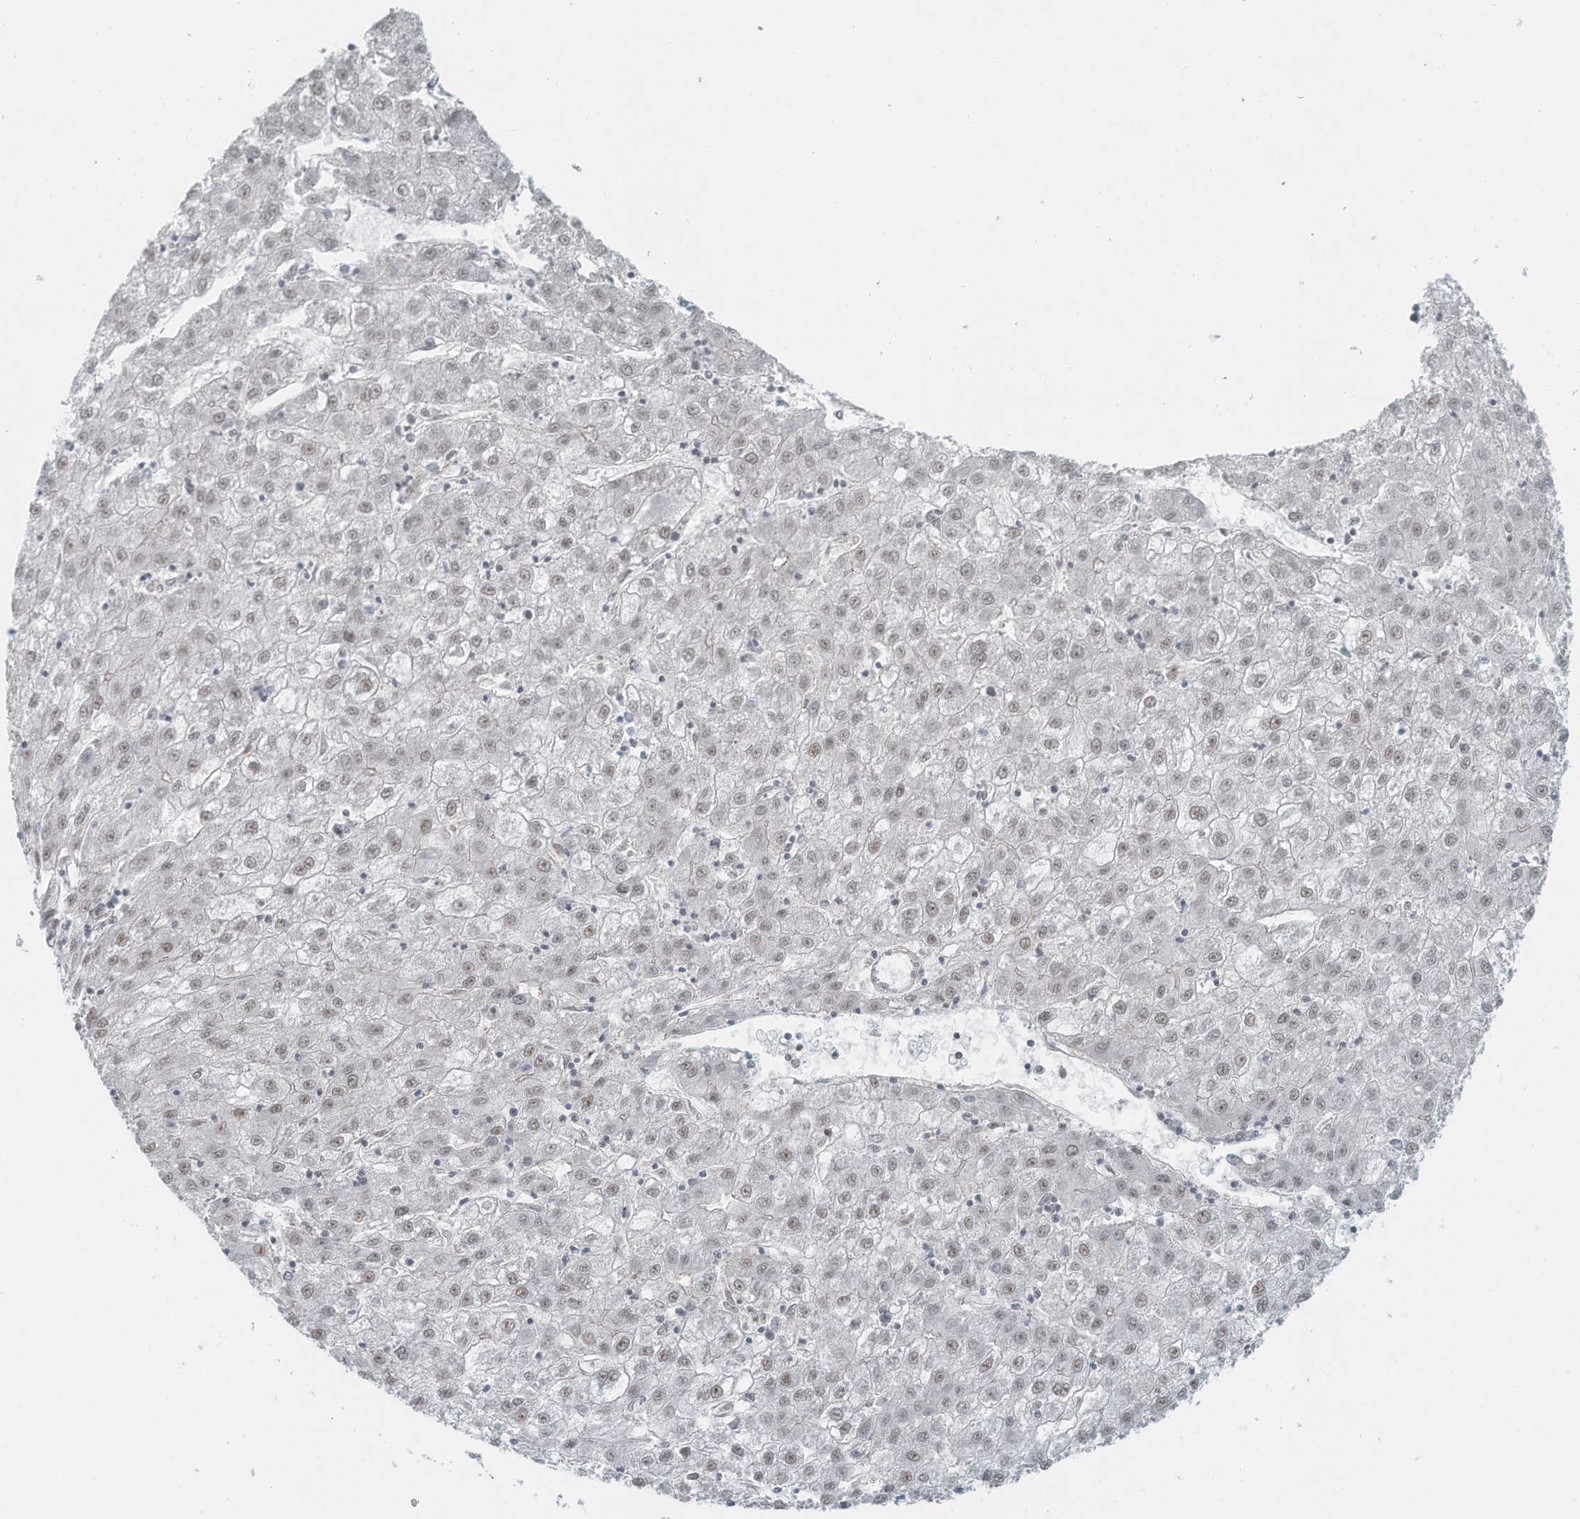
{"staining": {"intensity": "weak", "quantity": "25%-75%", "location": "nuclear"}, "tissue": "liver cancer", "cell_type": "Tumor cells", "image_type": "cancer", "snomed": [{"axis": "morphology", "description": "Carcinoma, Hepatocellular, NOS"}, {"axis": "topography", "description": "Liver"}], "caption": "Hepatocellular carcinoma (liver) stained with a brown dye reveals weak nuclear positive expression in about 25%-75% of tumor cells.", "gene": "DBR1", "patient": {"sex": "male", "age": 72}}